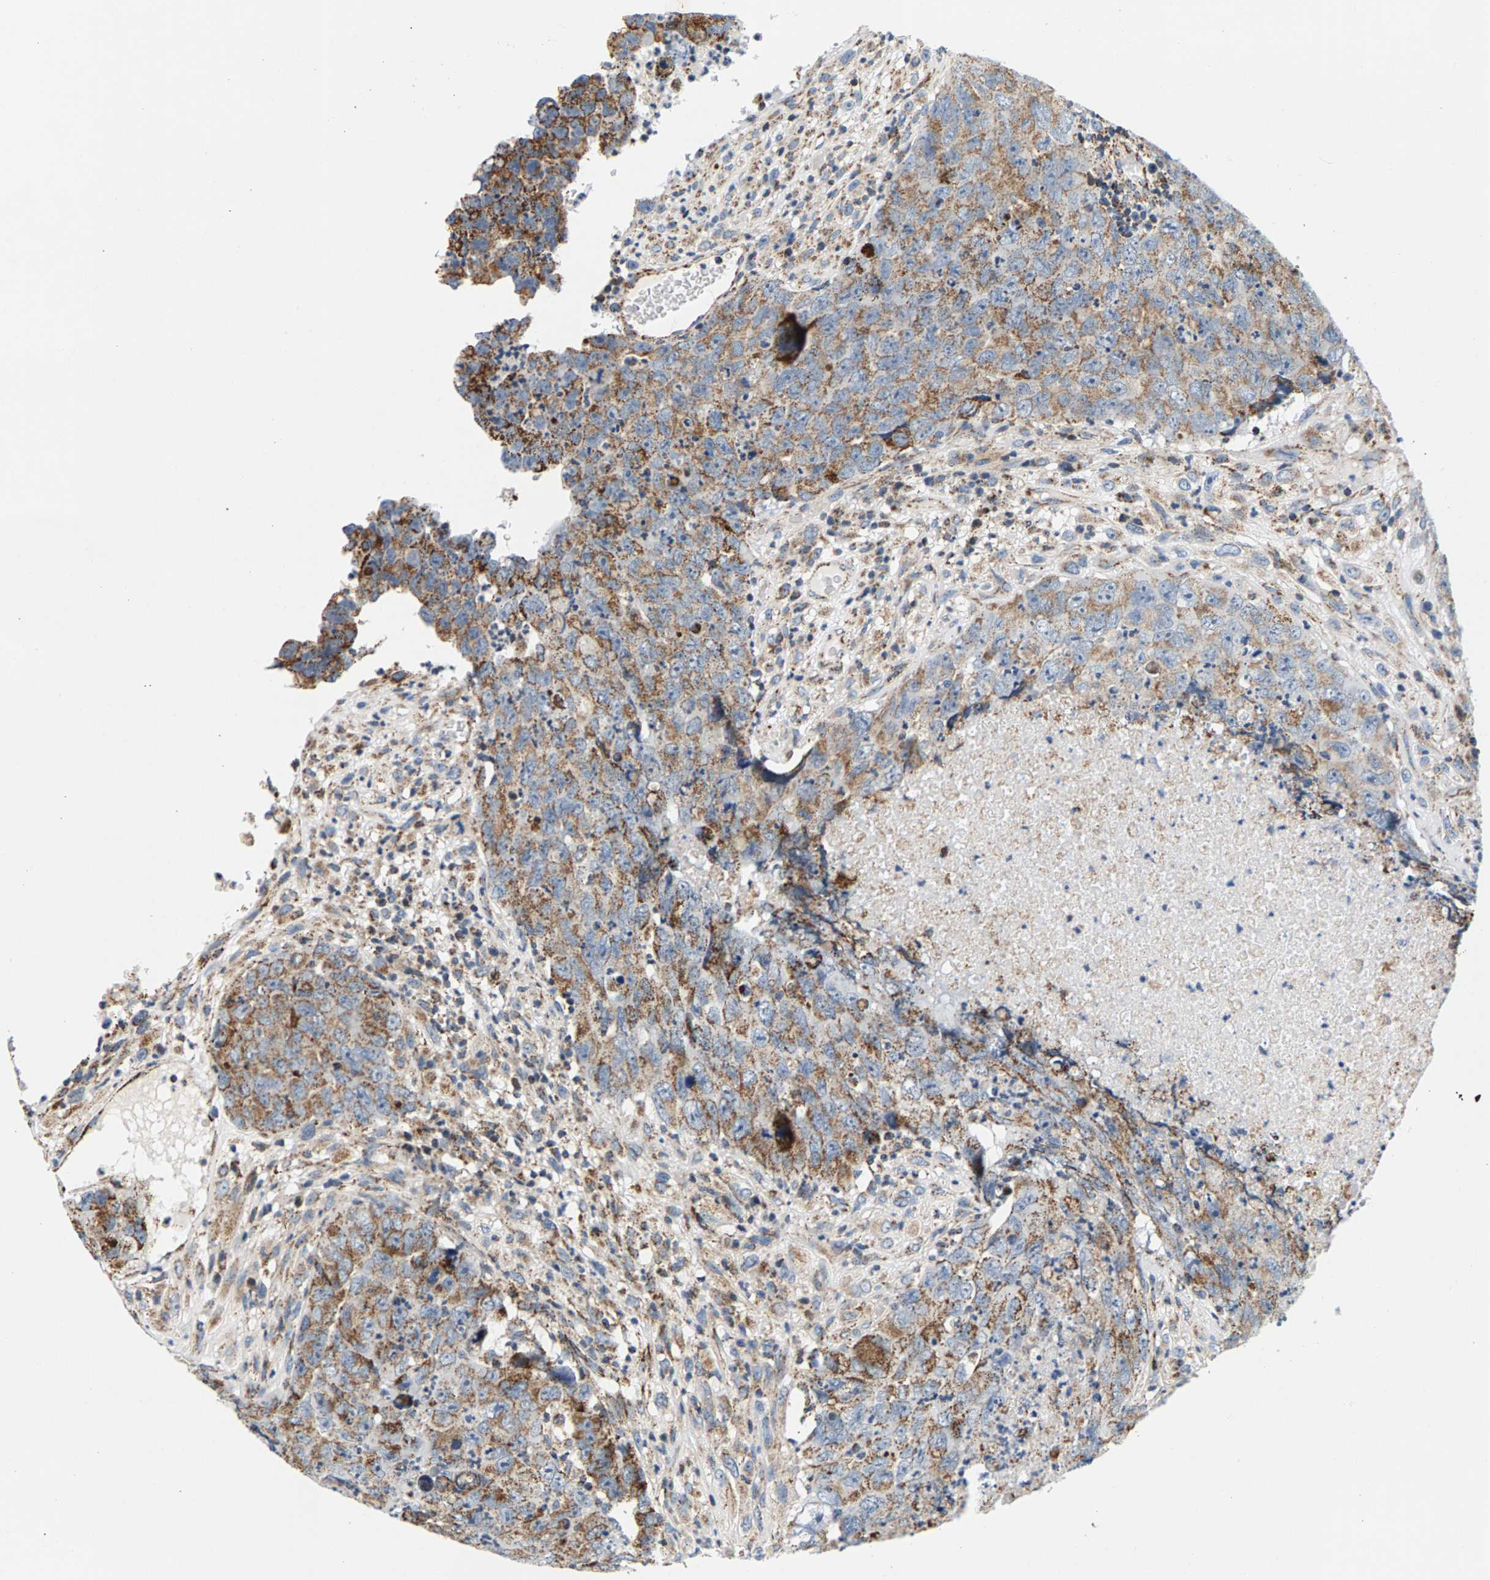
{"staining": {"intensity": "moderate", "quantity": ">75%", "location": "cytoplasmic/membranous"}, "tissue": "testis cancer", "cell_type": "Tumor cells", "image_type": "cancer", "snomed": [{"axis": "morphology", "description": "Carcinoma, Embryonal, NOS"}, {"axis": "topography", "description": "Testis"}], "caption": "Embryonal carcinoma (testis) tissue demonstrates moderate cytoplasmic/membranous positivity in approximately >75% of tumor cells", "gene": "PDE1A", "patient": {"sex": "male", "age": 32}}